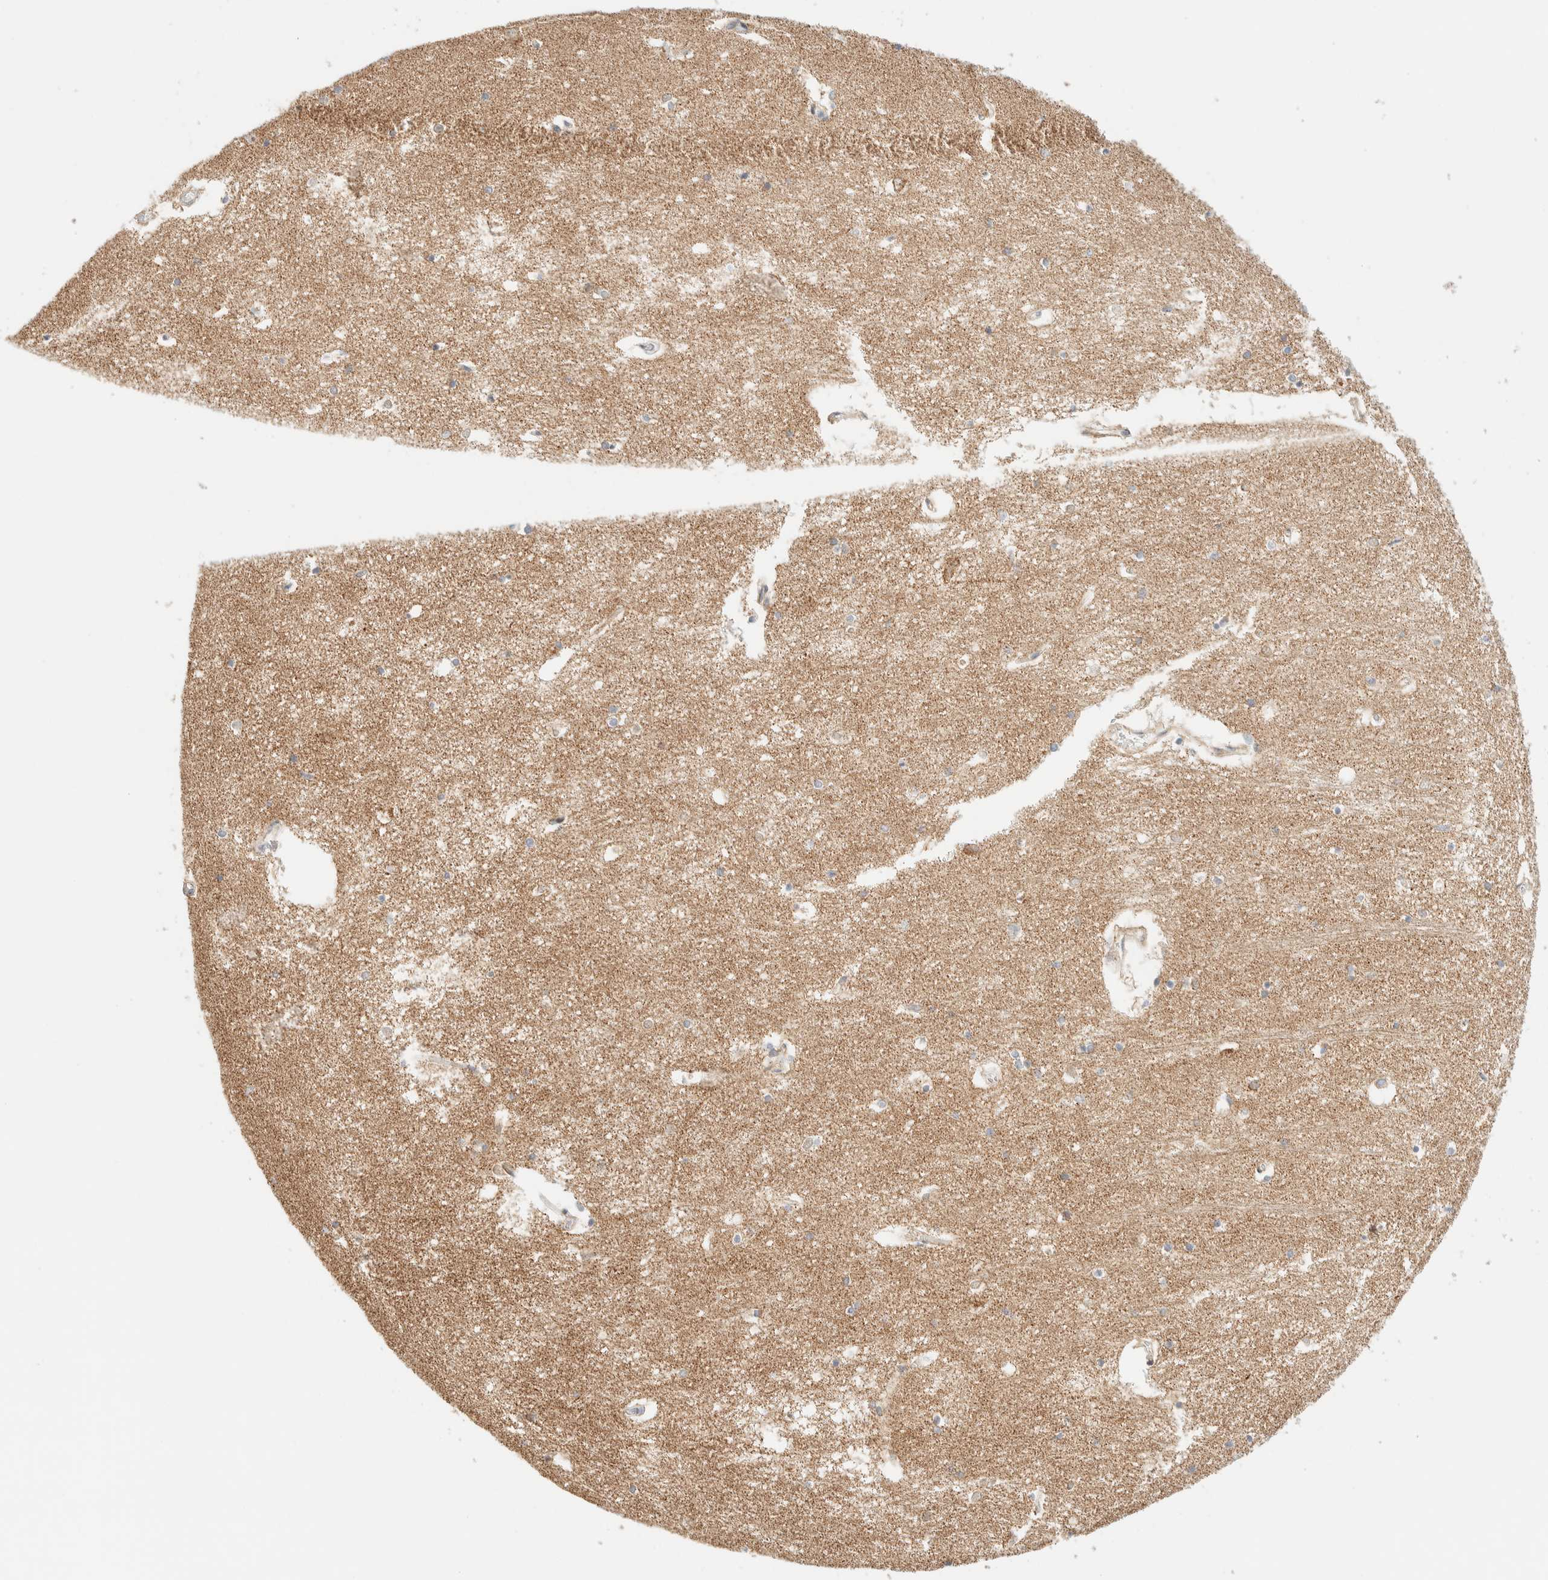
{"staining": {"intensity": "weak", "quantity": "<25%", "location": "cytoplasmic/membranous"}, "tissue": "hippocampus", "cell_type": "Glial cells", "image_type": "normal", "snomed": [{"axis": "morphology", "description": "Normal tissue, NOS"}, {"axis": "topography", "description": "Hippocampus"}], "caption": "A high-resolution micrograph shows immunohistochemistry (IHC) staining of benign hippocampus, which displays no significant expression in glial cells.", "gene": "PPM1K", "patient": {"sex": "male", "age": 70}}